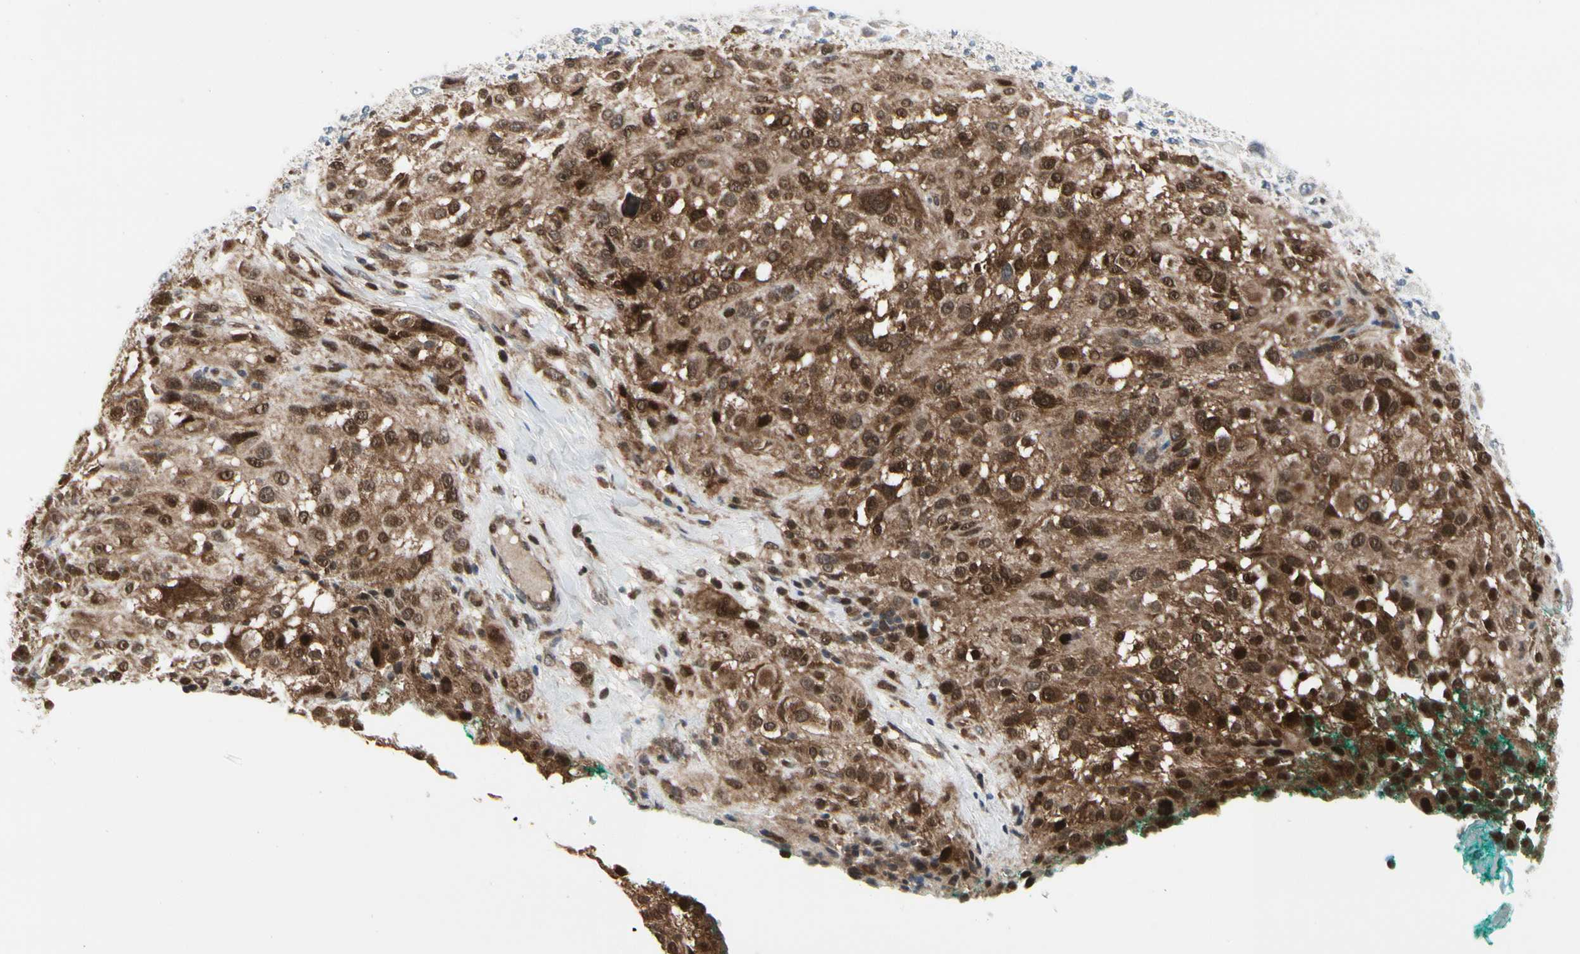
{"staining": {"intensity": "moderate", "quantity": ">75%", "location": "cytoplasmic/membranous,nuclear"}, "tissue": "melanoma", "cell_type": "Tumor cells", "image_type": "cancer", "snomed": [{"axis": "morphology", "description": "Necrosis, NOS"}, {"axis": "morphology", "description": "Malignant melanoma, NOS"}, {"axis": "topography", "description": "Skin"}], "caption": "IHC histopathology image of melanoma stained for a protein (brown), which shows medium levels of moderate cytoplasmic/membranous and nuclear expression in approximately >75% of tumor cells.", "gene": "CDK5", "patient": {"sex": "female", "age": 87}}